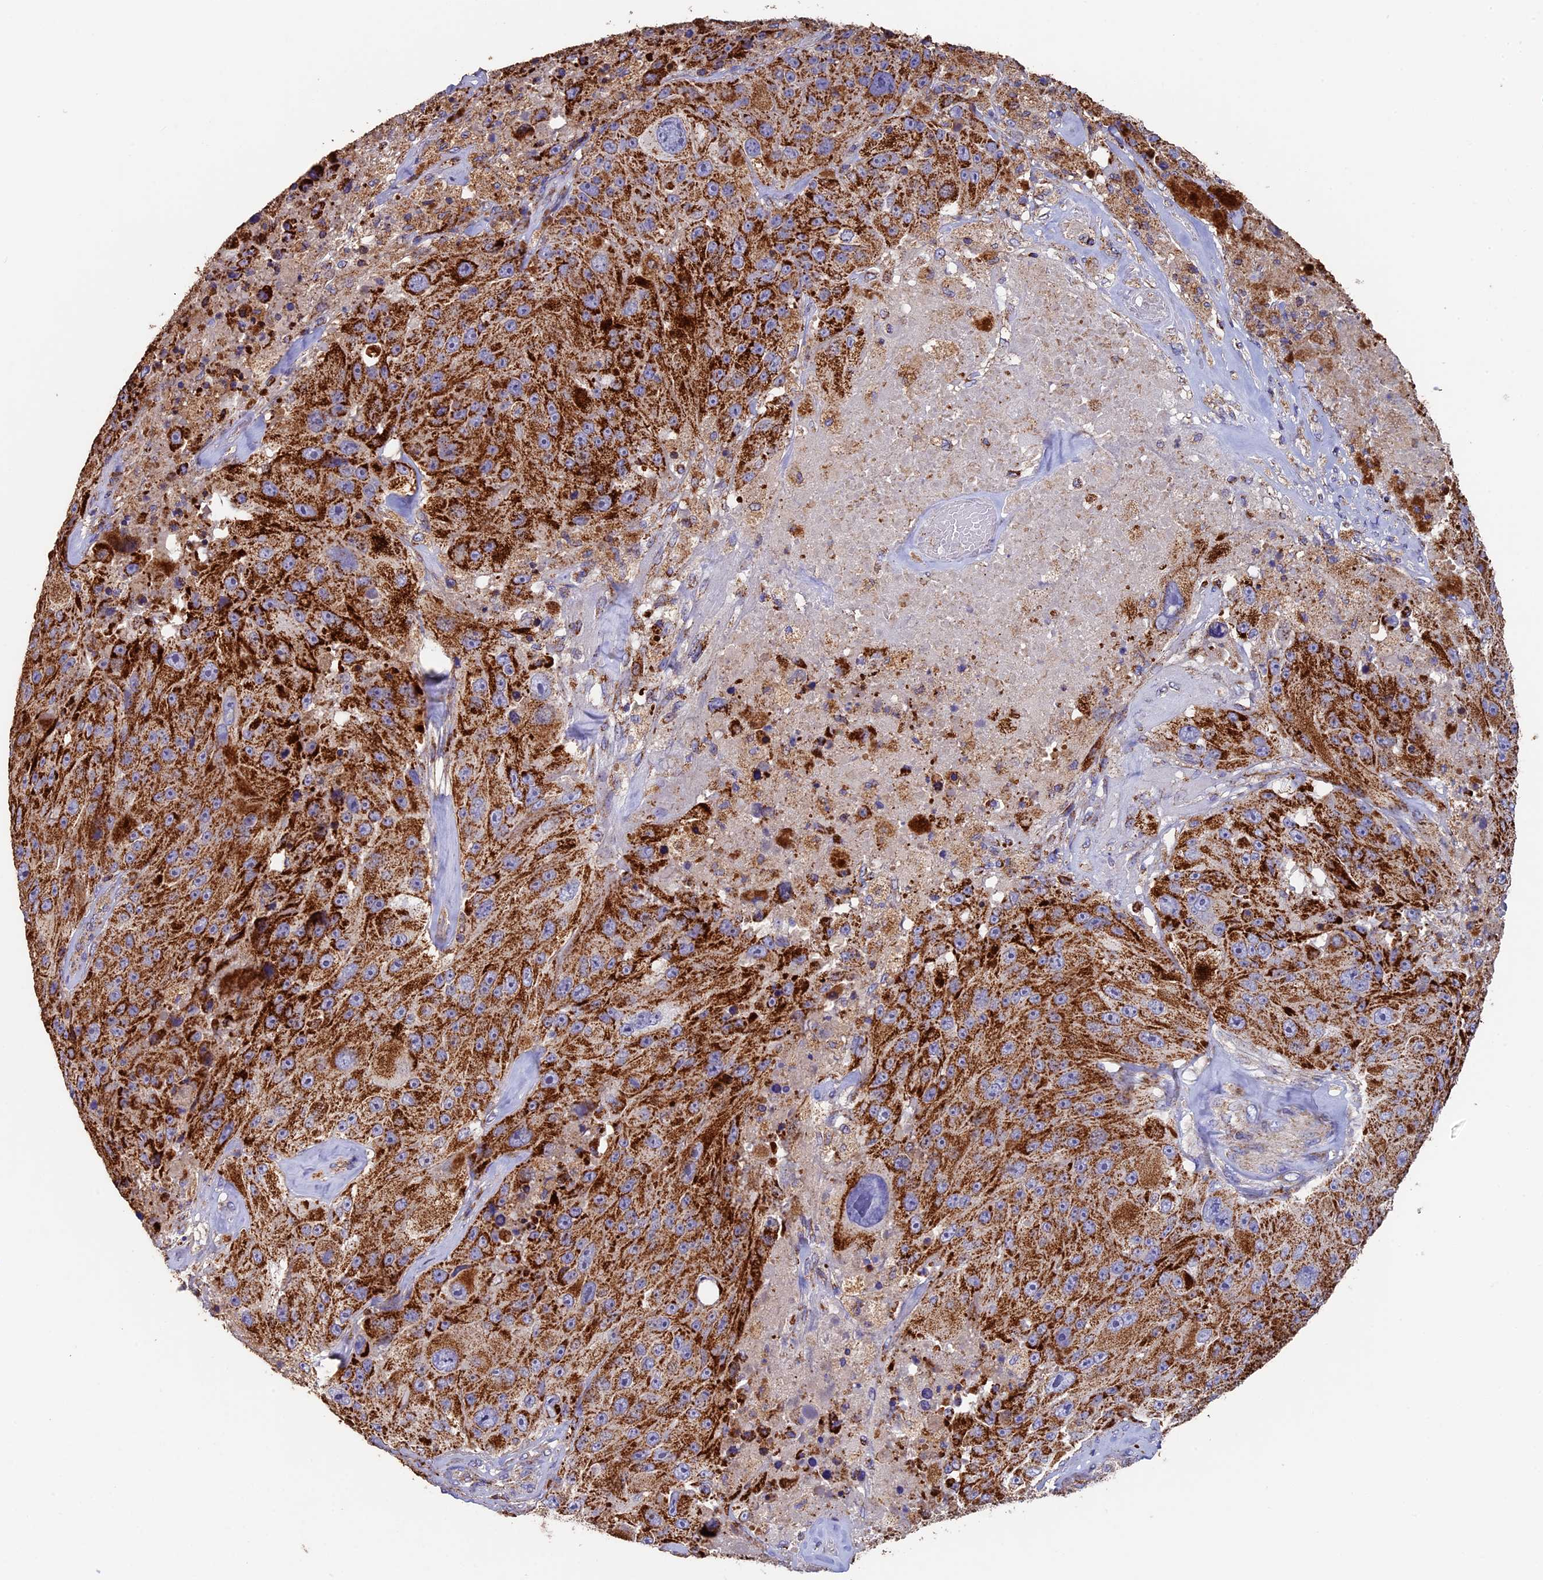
{"staining": {"intensity": "strong", "quantity": ">75%", "location": "cytoplasmic/membranous"}, "tissue": "melanoma", "cell_type": "Tumor cells", "image_type": "cancer", "snomed": [{"axis": "morphology", "description": "Malignant melanoma, Metastatic site"}, {"axis": "topography", "description": "Lymph node"}], "caption": "The micrograph exhibits a brown stain indicating the presence of a protein in the cytoplasmic/membranous of tumor cells in malignant melanoma (metastatic site). The protein is shown in brown color, while the nuclei are stained blue.", "gene": "ADAT1", "patient": {"sex": "male", "age": 62}}